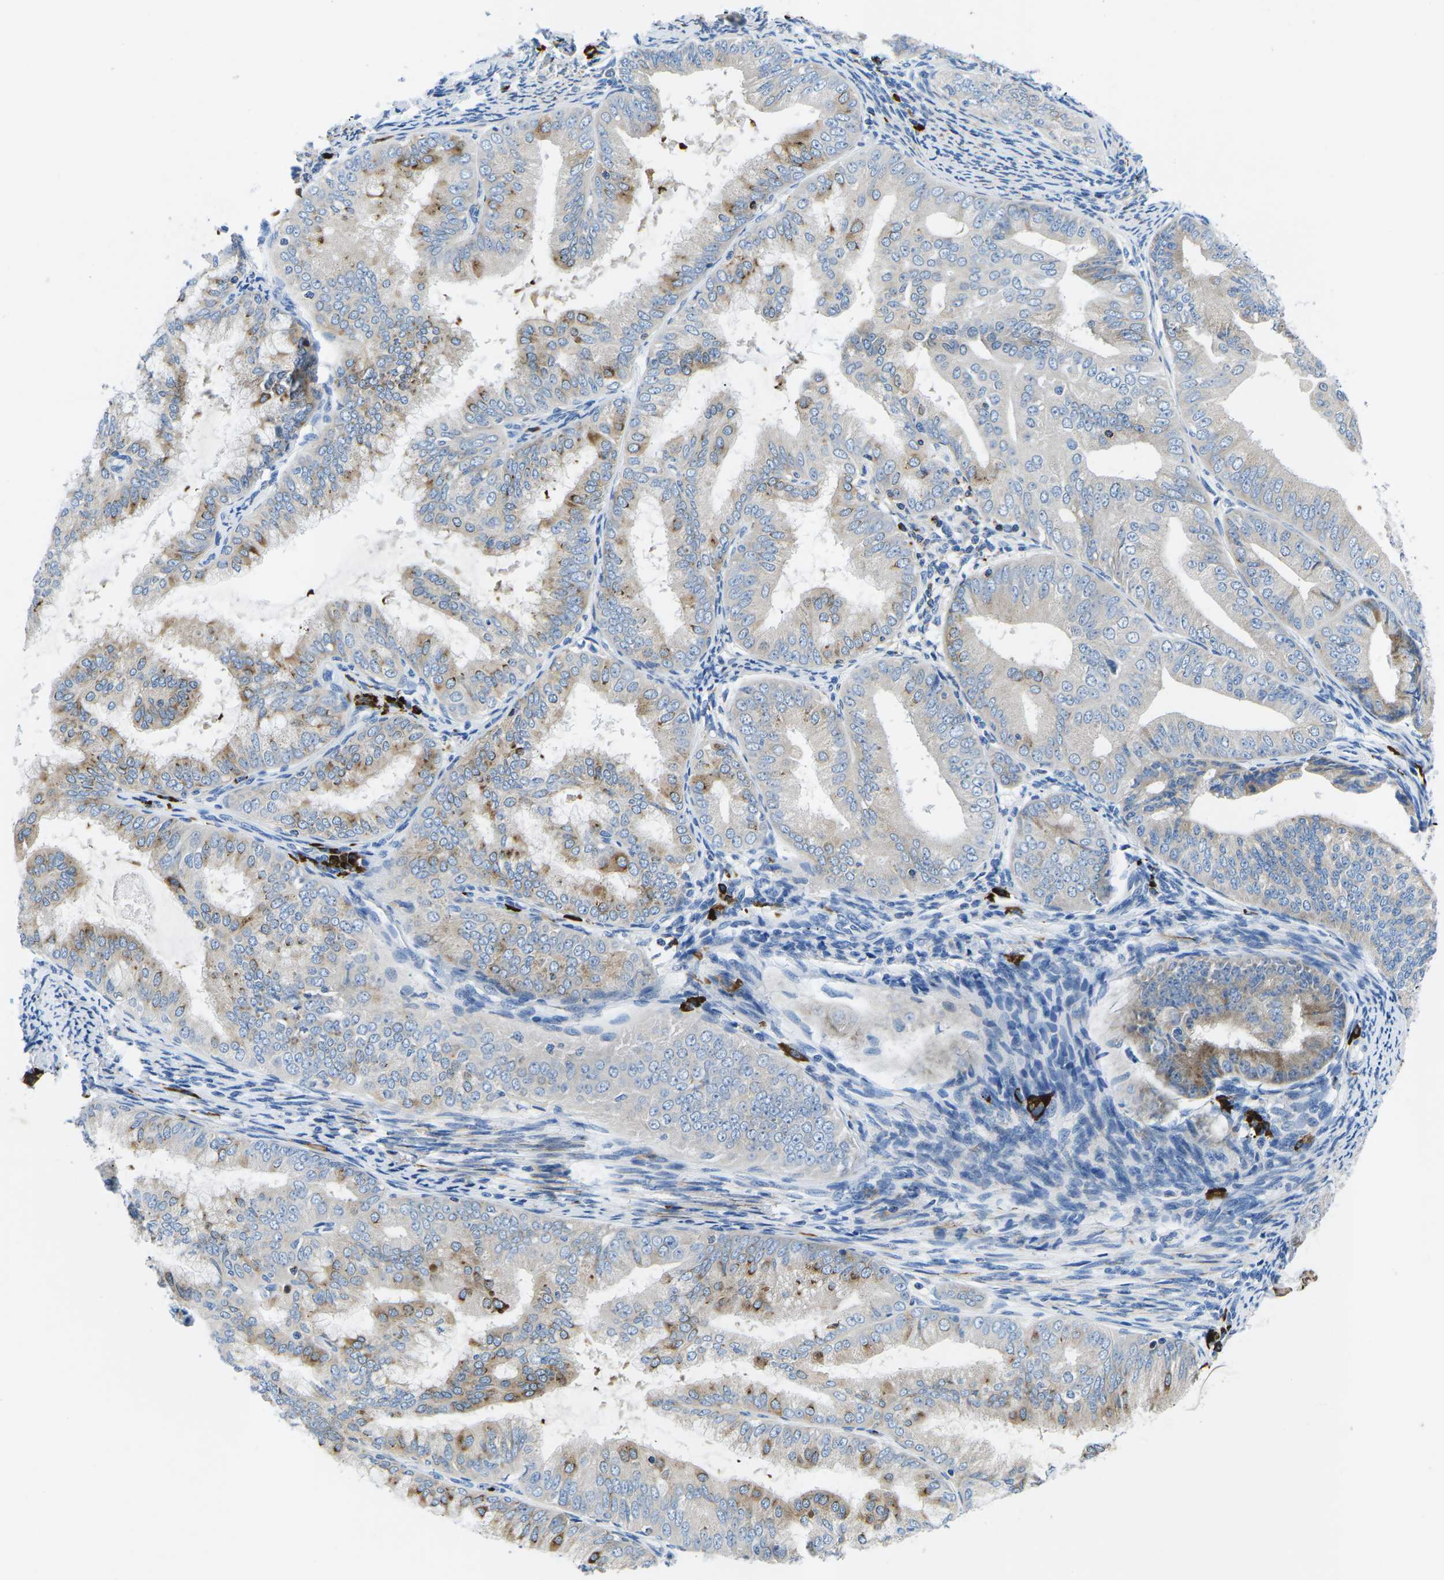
{"staining": {"intensity": "moderate", "quantity": "25%-75%", "location": "cytoplasmic/membranous"}, "tissue": "endometrial cancer", "cell_type": "Tumor cells", "image_type": "cancer", "snomed": [{"axis": "morphology", "description": "Adenocarcinoma, NOS"}, {"axis": "topography", "description": "Endometrium"}], "caption": "About 25%-75% of tumor cells in endometrial cancer demonstrate moderate cytoplasmic/membranous protein expression as visualized by brown immunohistochemical staining.", "gene": "MC4R", "patient": {"sex": "female", "age": 63}}